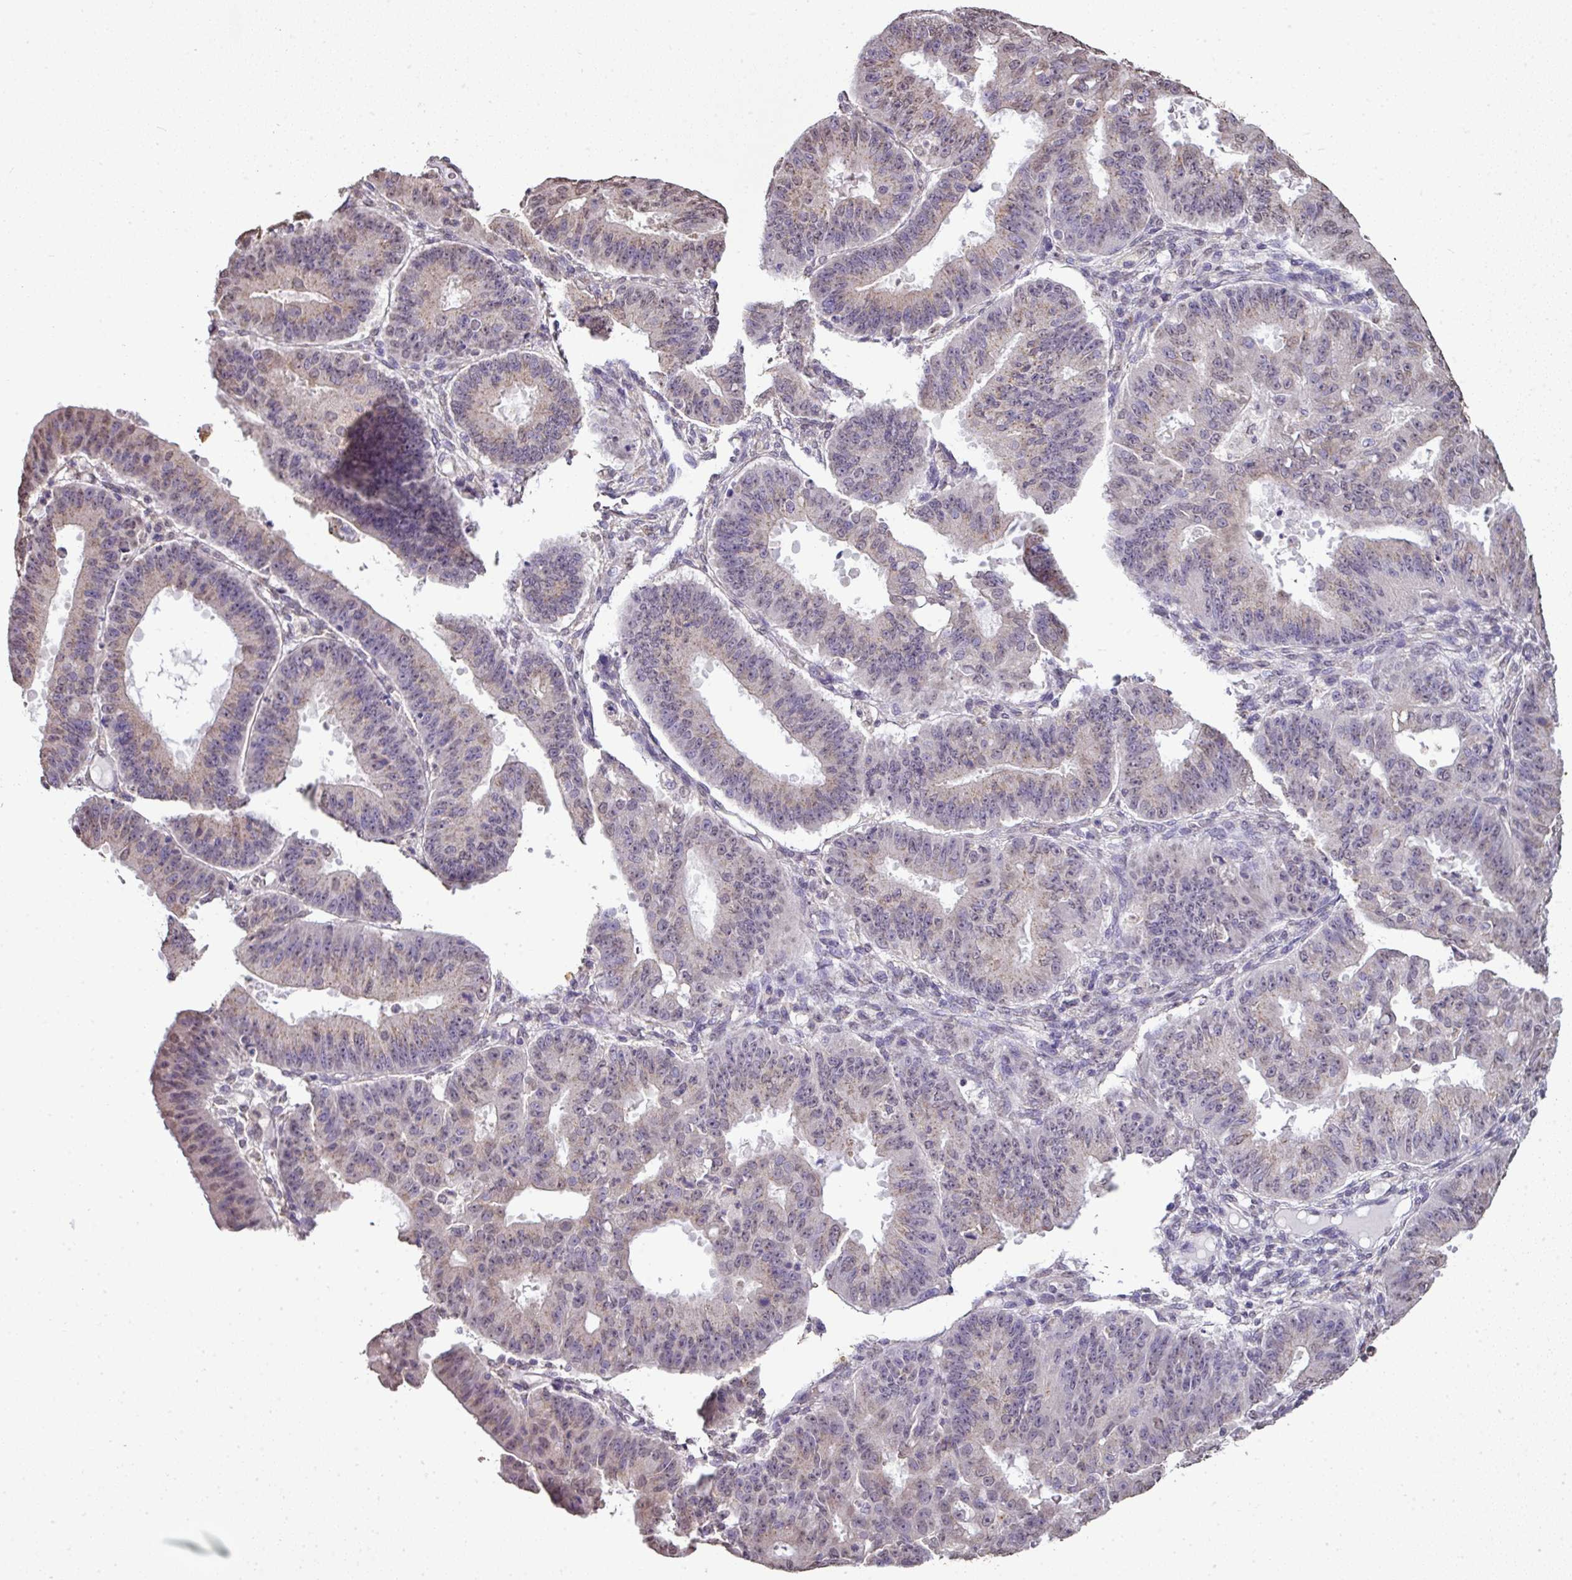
{"staining": {"intensity": "weak", "quantity": "<25%", "location": "cytoplasmic/membranous,nuclear"}, "tissue": "ovarian cancer", "cell_type": "Tumor cells", "image_type": "cancer", "snomed": [{"axis": "morphology", "description": "Carcinoma, endometroid"}, {"axis": "topography", "description": "Appendix"}, {"axis": "topography", "description": "Ovary"}], "caption": "The micrograph demonstrates no staining of tumor cells in ovarian cancer (endometroid carcinoma). (DAB (3,3'-diaminobenzidine) immunohistochemistry, high magnification).", "gene": "JPH2", "patient": {"sex": "female", "age": 42}}